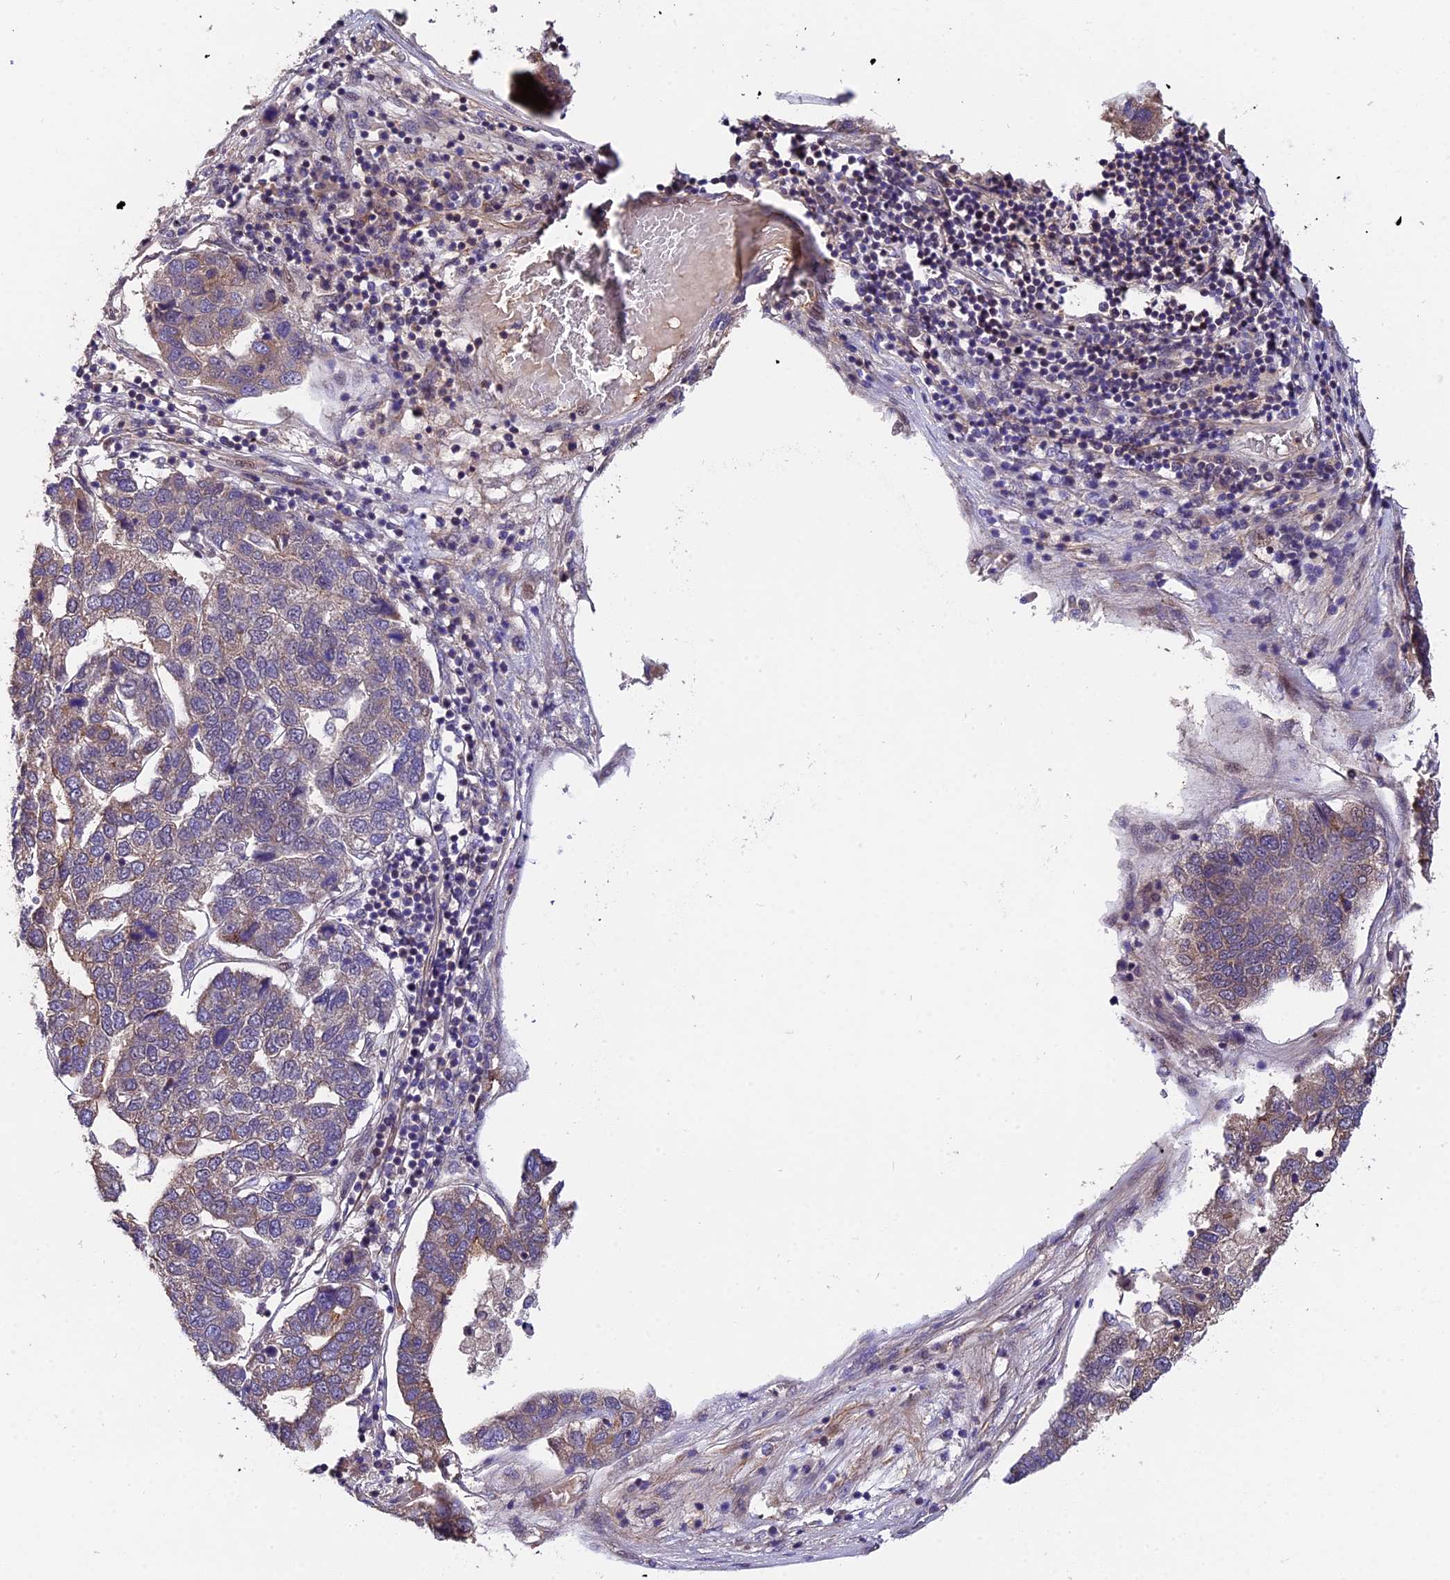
{"staining": {"intensity": "weak", "quantity": "<25%", "location": "cytoplasmic/membranous"}, "tissue": "pancreatic cancer", "cell_type": "Tumor cells", "image_type": "cancer", "snomed": [{"axis": "morphology", "description": "Adenocarcinoma, NOS"}, {"axis": "topography", "description": "Pancreas"}], "caption": "High magnification brightfield microscopy of adenocarcinoma (pancreatic) stained with DAB (brown) and counterstained with hematoxylin (blue): tumor cells show no significant staining. (DAB immunohistochemistry with hematoxylin counter stain).", "gene": "TRMT1", "patient": {"sex": "female", "age": 61}}